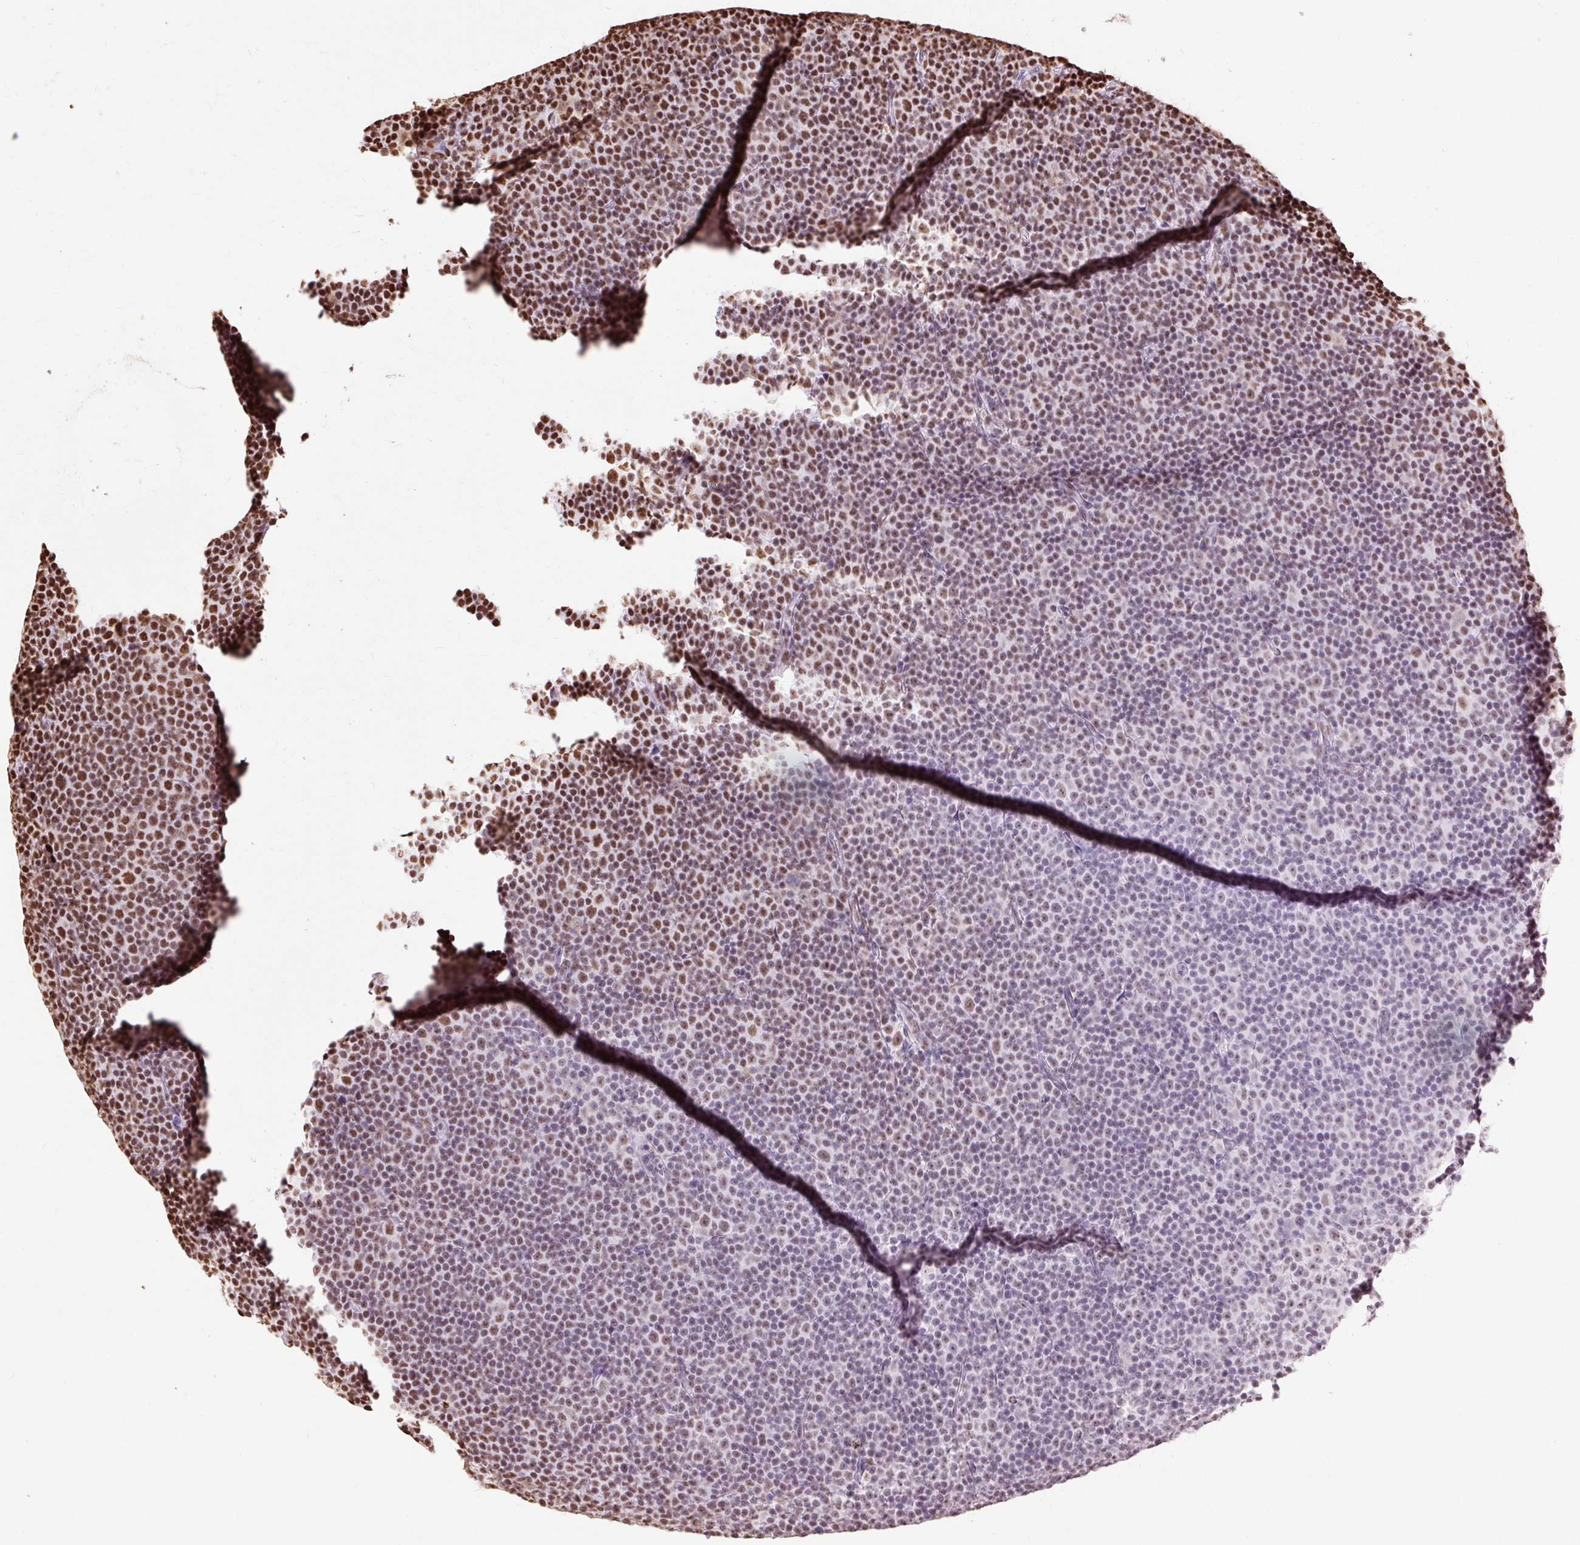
{"staining": {"intensity": "moderate", "quantity": "25%-75%", "location": "nuclear"}, "tissue": "lymphoma", "cell_type": "Tumor cells", "image_type": "cancer", "snomed": [{"axis": "morphology", "description": "Malignant lymphoma, non-Hodgkin's type, Low grade"}, {"axis": "topography", "description": "Lymph node"}], "caption": "Lymphoma stained with a brown dye exhibits moderate nuclear positive expression in about 25%-75% of tumor cells.", "gene": "XRCC6", "patient": {"sex": "female", "age": 67}}